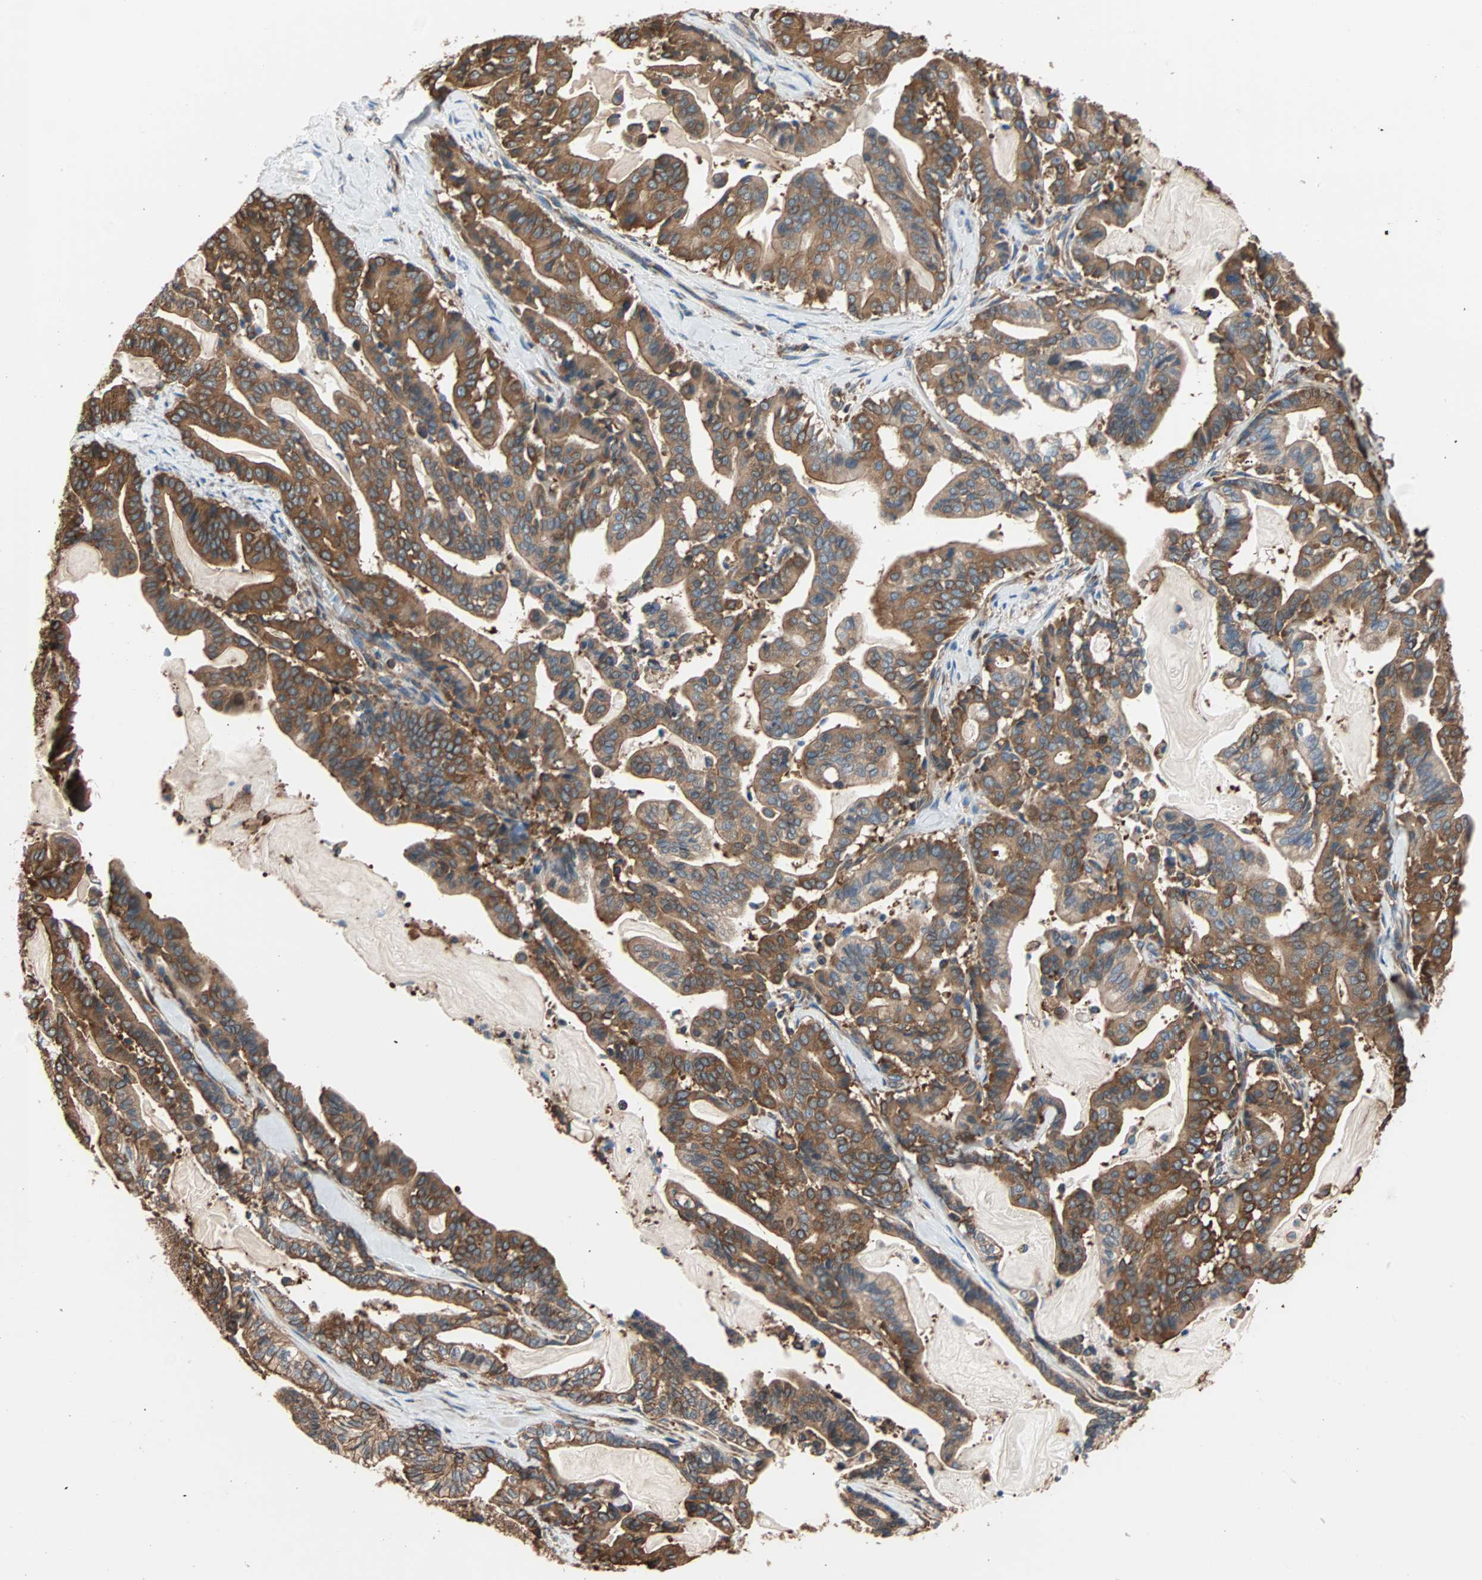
{"staining": {"intensity": "strong", "quantity": ">75%", "location": "cytoplasmic/membranous"}, "tissue": "pancreatic cancer", "cell_type": "Tumor cells", "image_type": "cancer", "snomed": [{"axis": "morphology", "description": "Adenocarcinoma, NOS"}, {"axis": "topography", "description": "Pancreas"}], "caption": "Immunohistochemical staining of pancreatic cancer reveals high levels of strong cytoplasmic/membranous protein expression in about >75% of tumor cells. (brown staining indicates protein expression, while blue staining denotes nuclei).", "gene": "EEF2", "patient": {"sex": "male", "age": 63}}